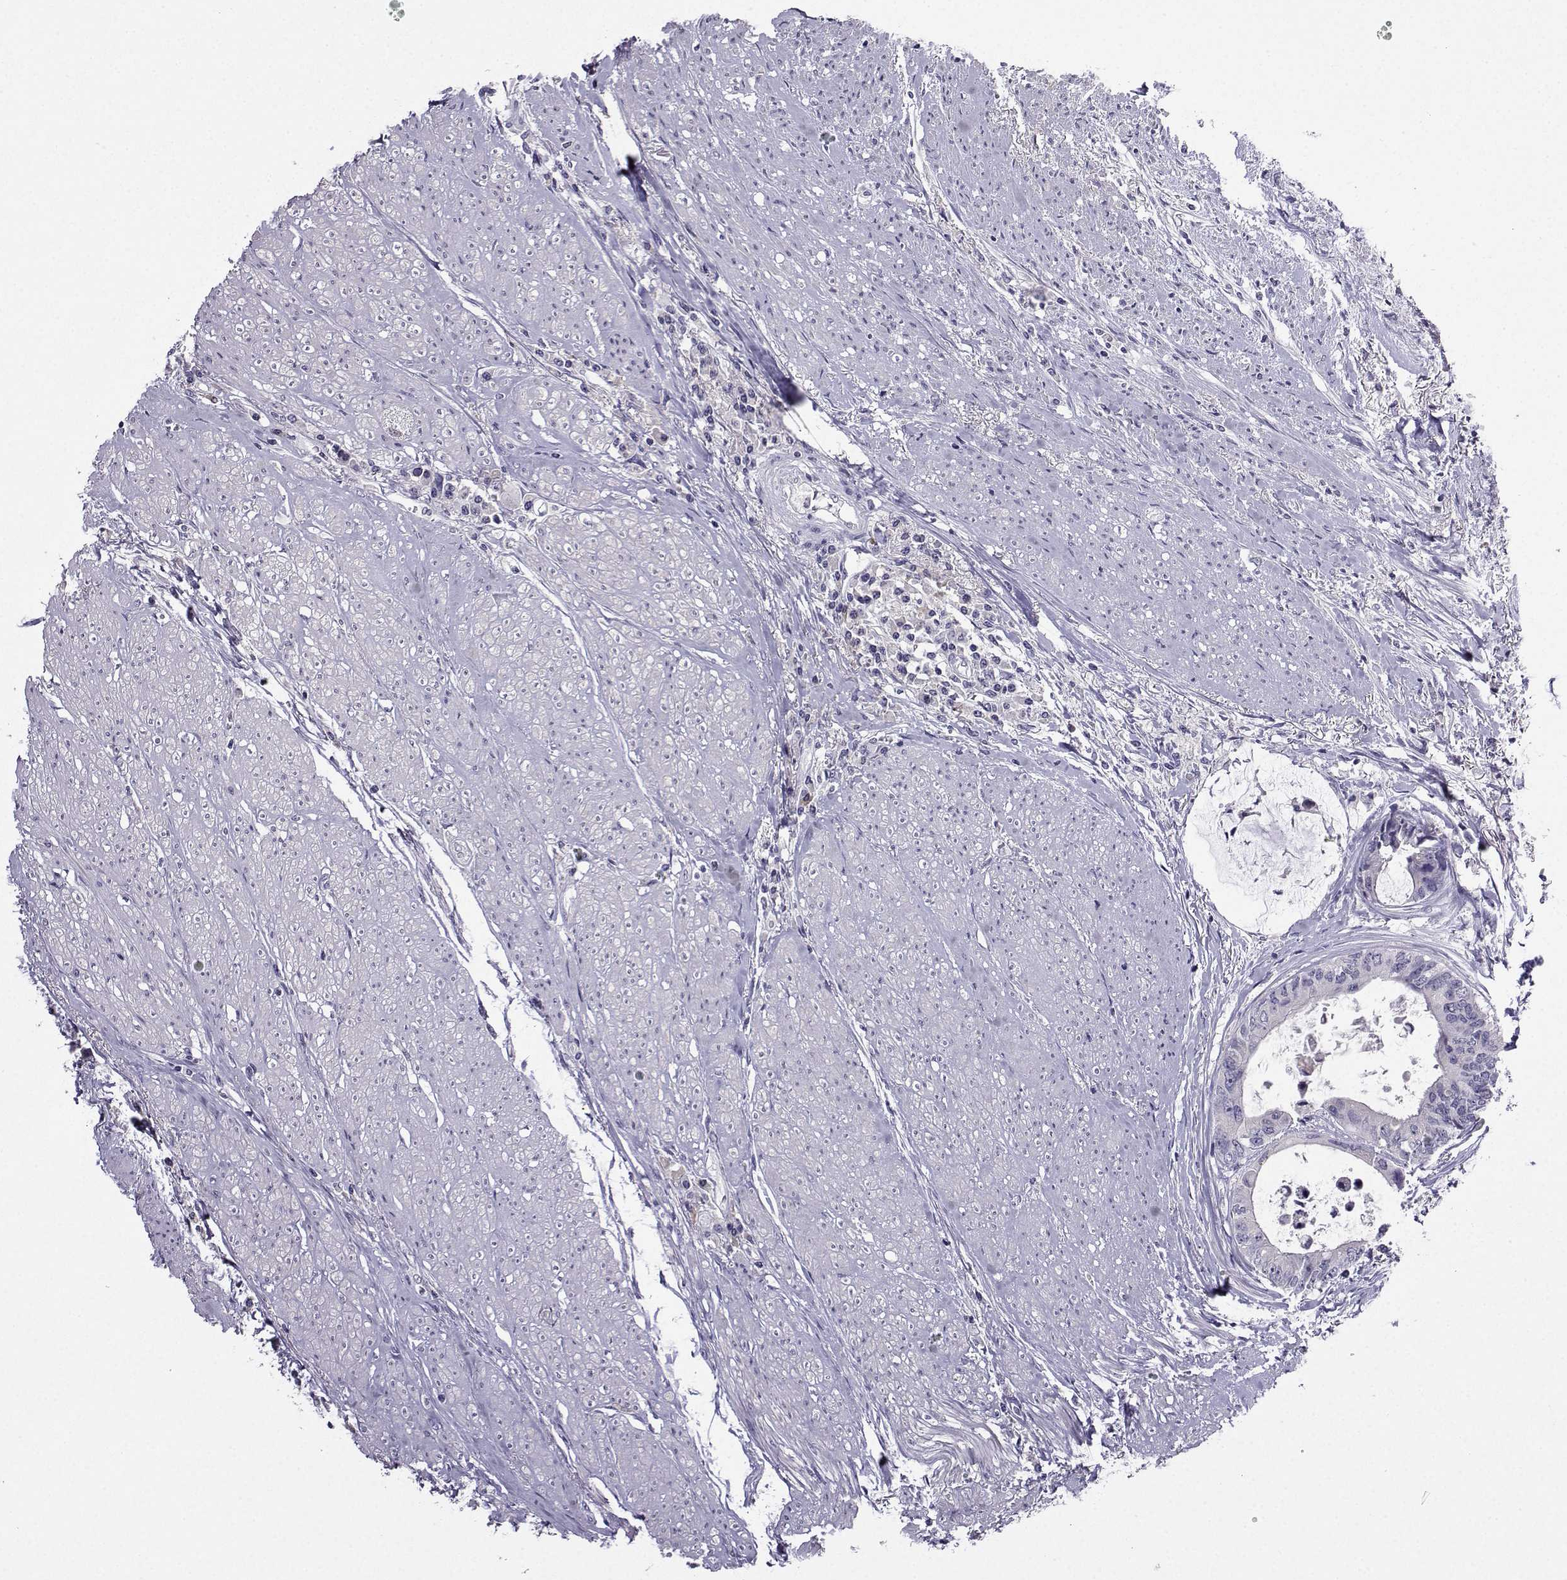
{"staining": {"intensity": "negative", "quantity": "none", "location": "none"}, "tissue": "colorectal cancer", "cell_type": "Tumor cells", "image_type": "cancer", "snomed": [{"axis": "morphology", "description": "Adenocarcinoma, NOS"}, {"axis": "topography", "description": "Rectum"}], "caption": "Tumor cells are negative for brown protein staining in colorectal adenocarcinoma.", "gene": "CRYBB1", "patient": {"sex": "male", "age": 59}}